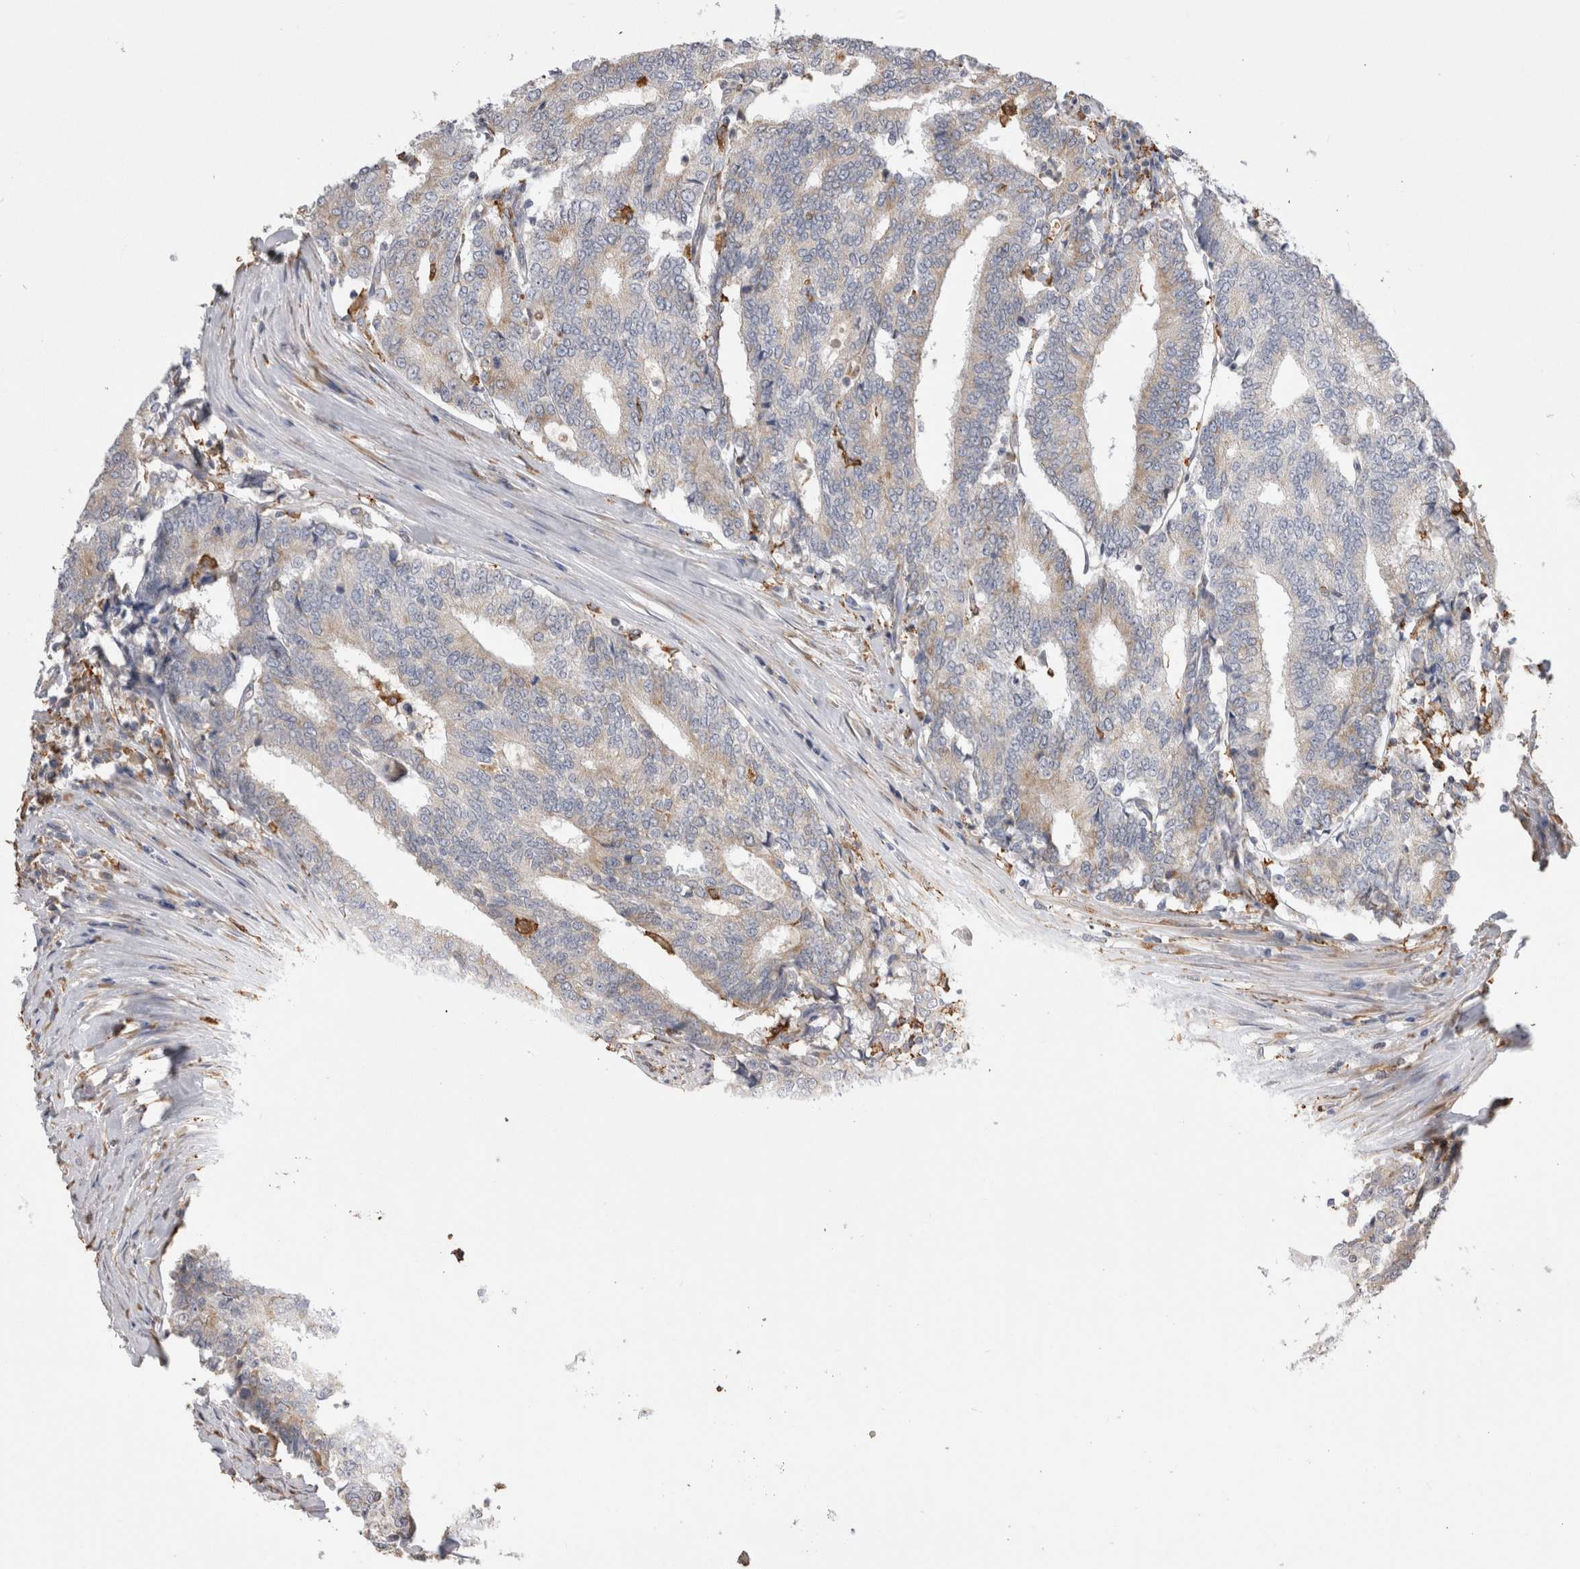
{"staining": {"intensity": "weak", "quantity": "<25%", "location": "cytoplasmic/membranous"}, "tissue": "prostate cancer", "cell_type": "Tumor cells", "image_type": "cancer", "snomed": [{"axis": "morphology", "description": "Normal tissue, NOS"}, {"axis": "morphology", "description": "Adenocarcinoma, High grade"}, {"axis": "topography", "description": "Prostate"}, {"axis": "topography", "description": "Seminal veicle"}], "caption": "Prostate cancer stained for a protein using immunohistochemistry exhibits no expression tumor cells.", "gene": "LRPAP1", "patient": {"sex": "male", "age": 55}}